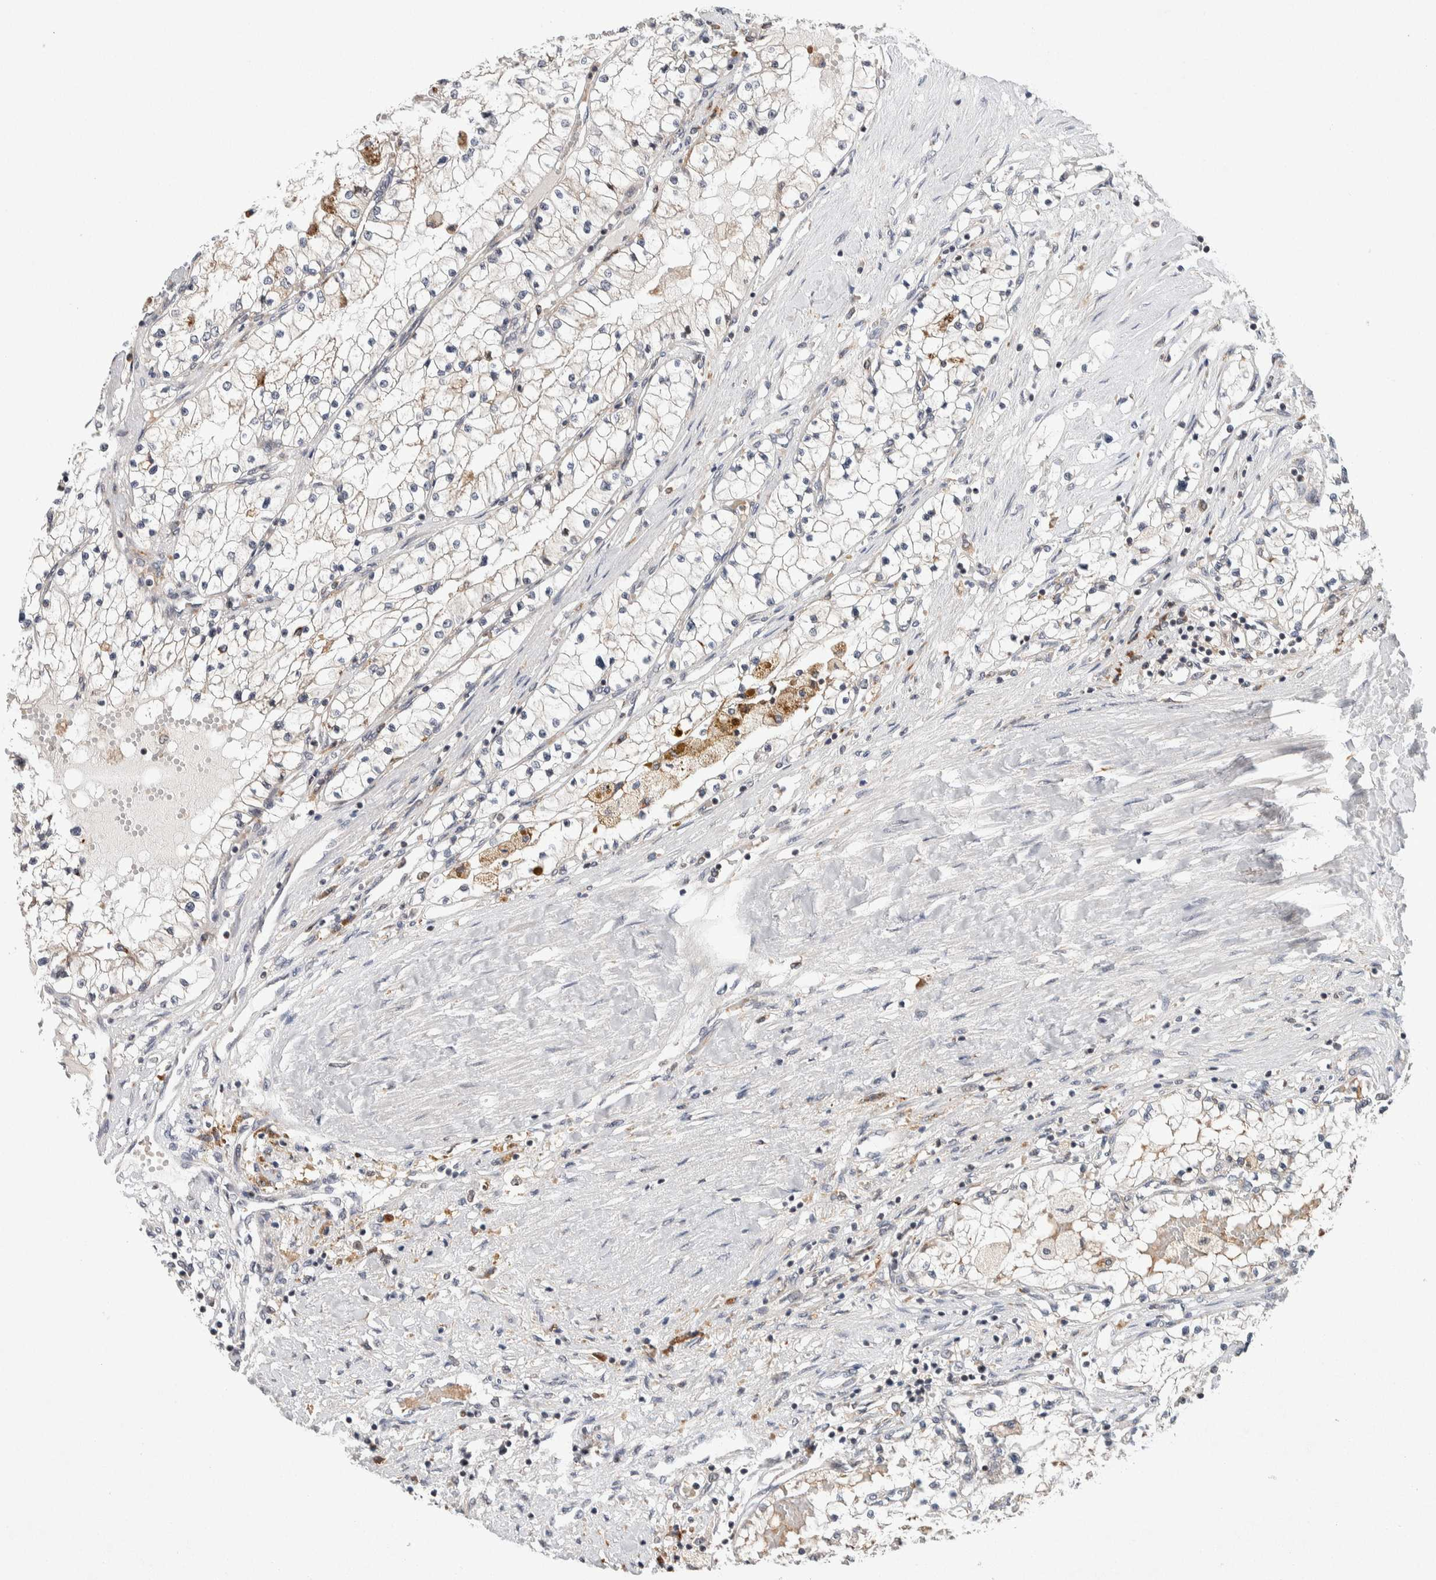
{"staining": {"intensity": "negative", "quantity": "none", "location": "none"}, "tissue": "renal cancer", "cell_type": "Tumor cells", "image_type": "cancer", "snomed": [{"axis": "morphology", "description": "Adenocarcinoma, NOS"}, {"axis": "topography", "description": "Kidney"}], "caption": "Immunohistochemistry (IHC) micrograph of neoplastic tissue: human renal cancer stained with DAB (3,3'-diaminobenzidine) exhibits no significant protein expression in tumor cells.", "gene": "KCNK1", "patient": {"sex": "male", "age": 68}}